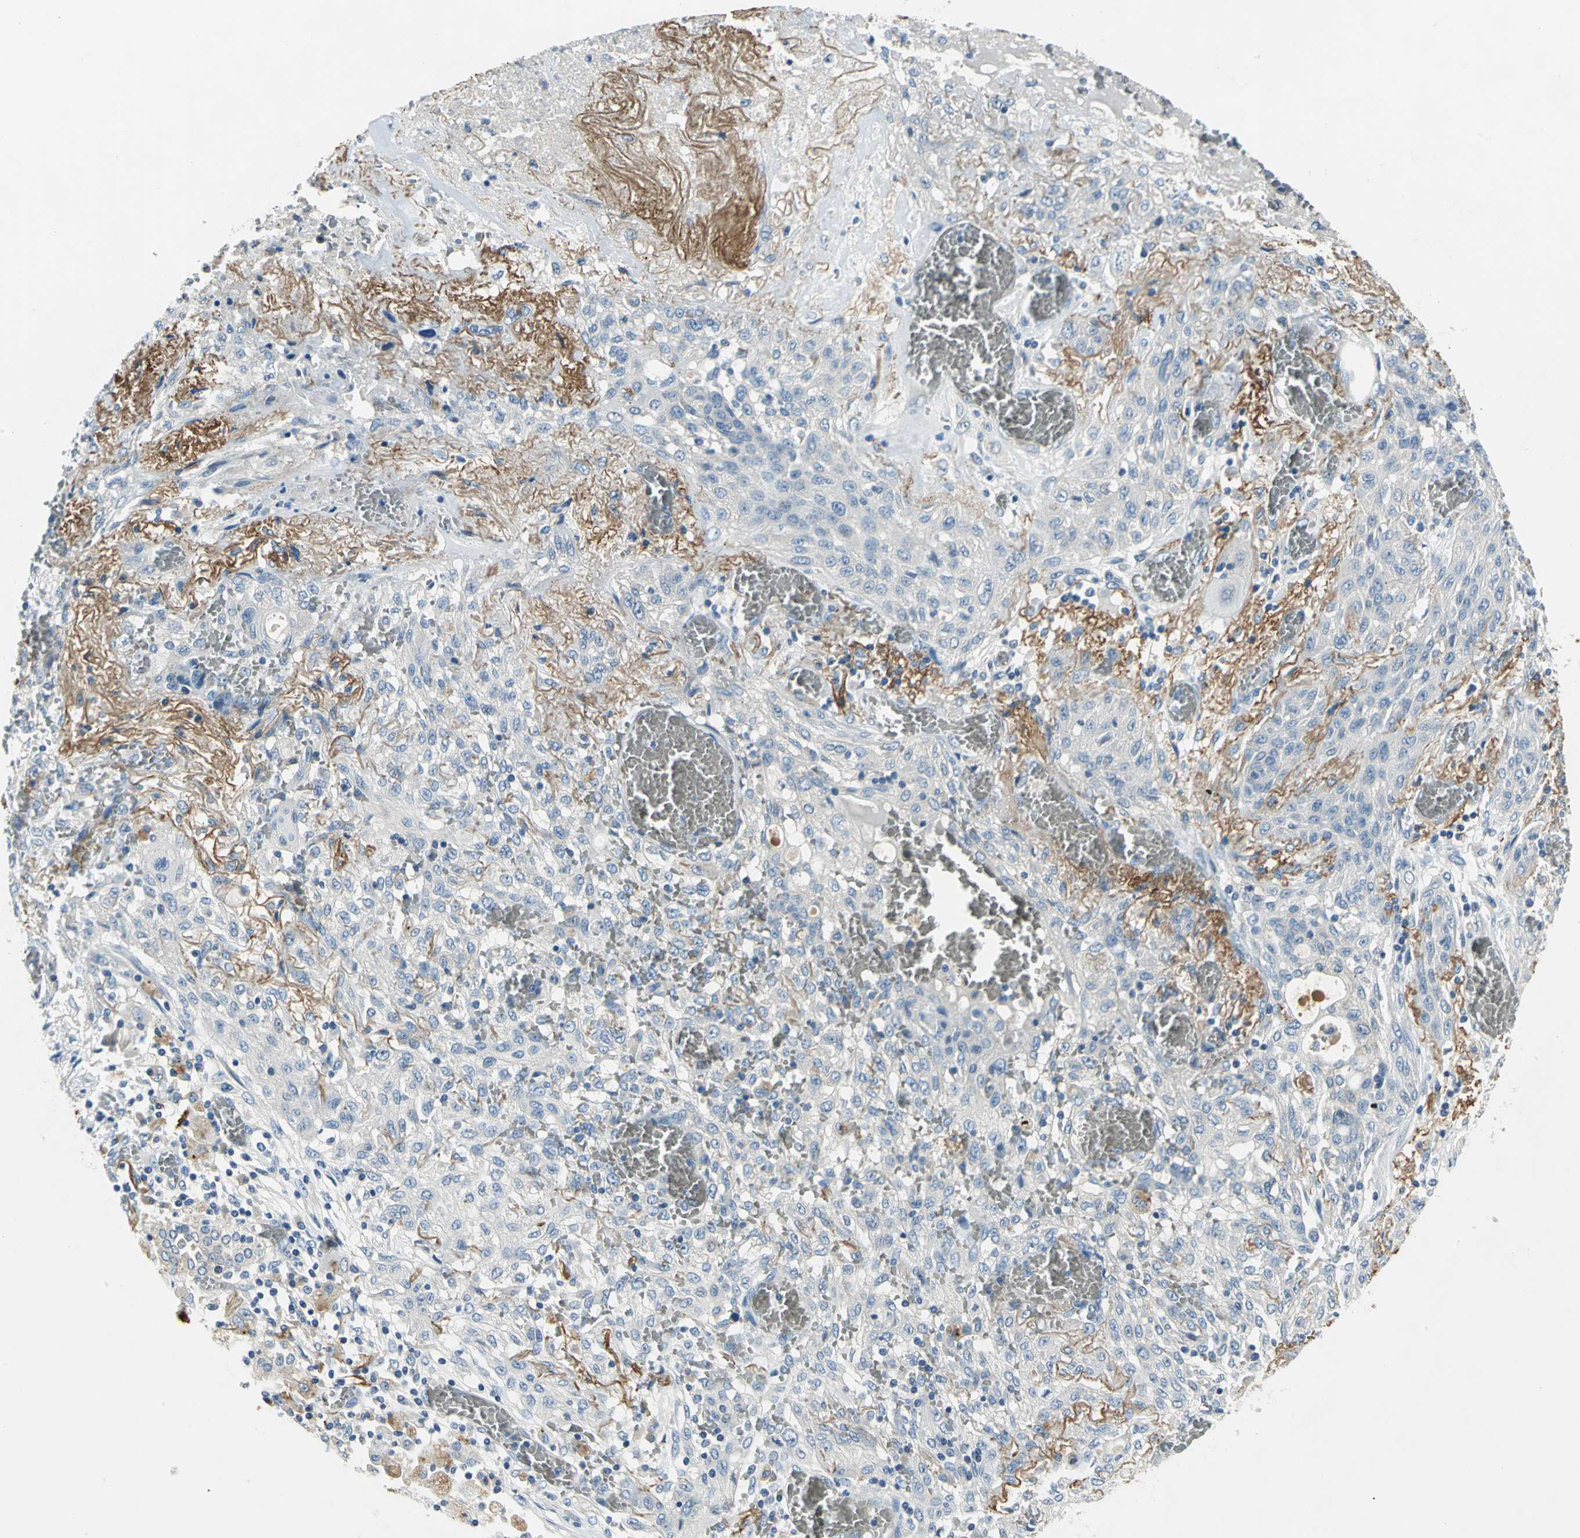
{"staining": {"intensity": "negative", "quantity": "none", "location": "none"}, "tissue": "lung cancer", "cell_type": "Tumor cells", "image_type": "cancer", "snomed": [{"axis": "morphology", "description": "Squamous cell carcinoma, NOS"}, {"axis": "topography", "description": "Lung"}], "caption": "Tumor cells are negative for protein expression in human lung cancer.", "gene": "SLC16A7", "patient": {"sex": "female", "age": 47}}